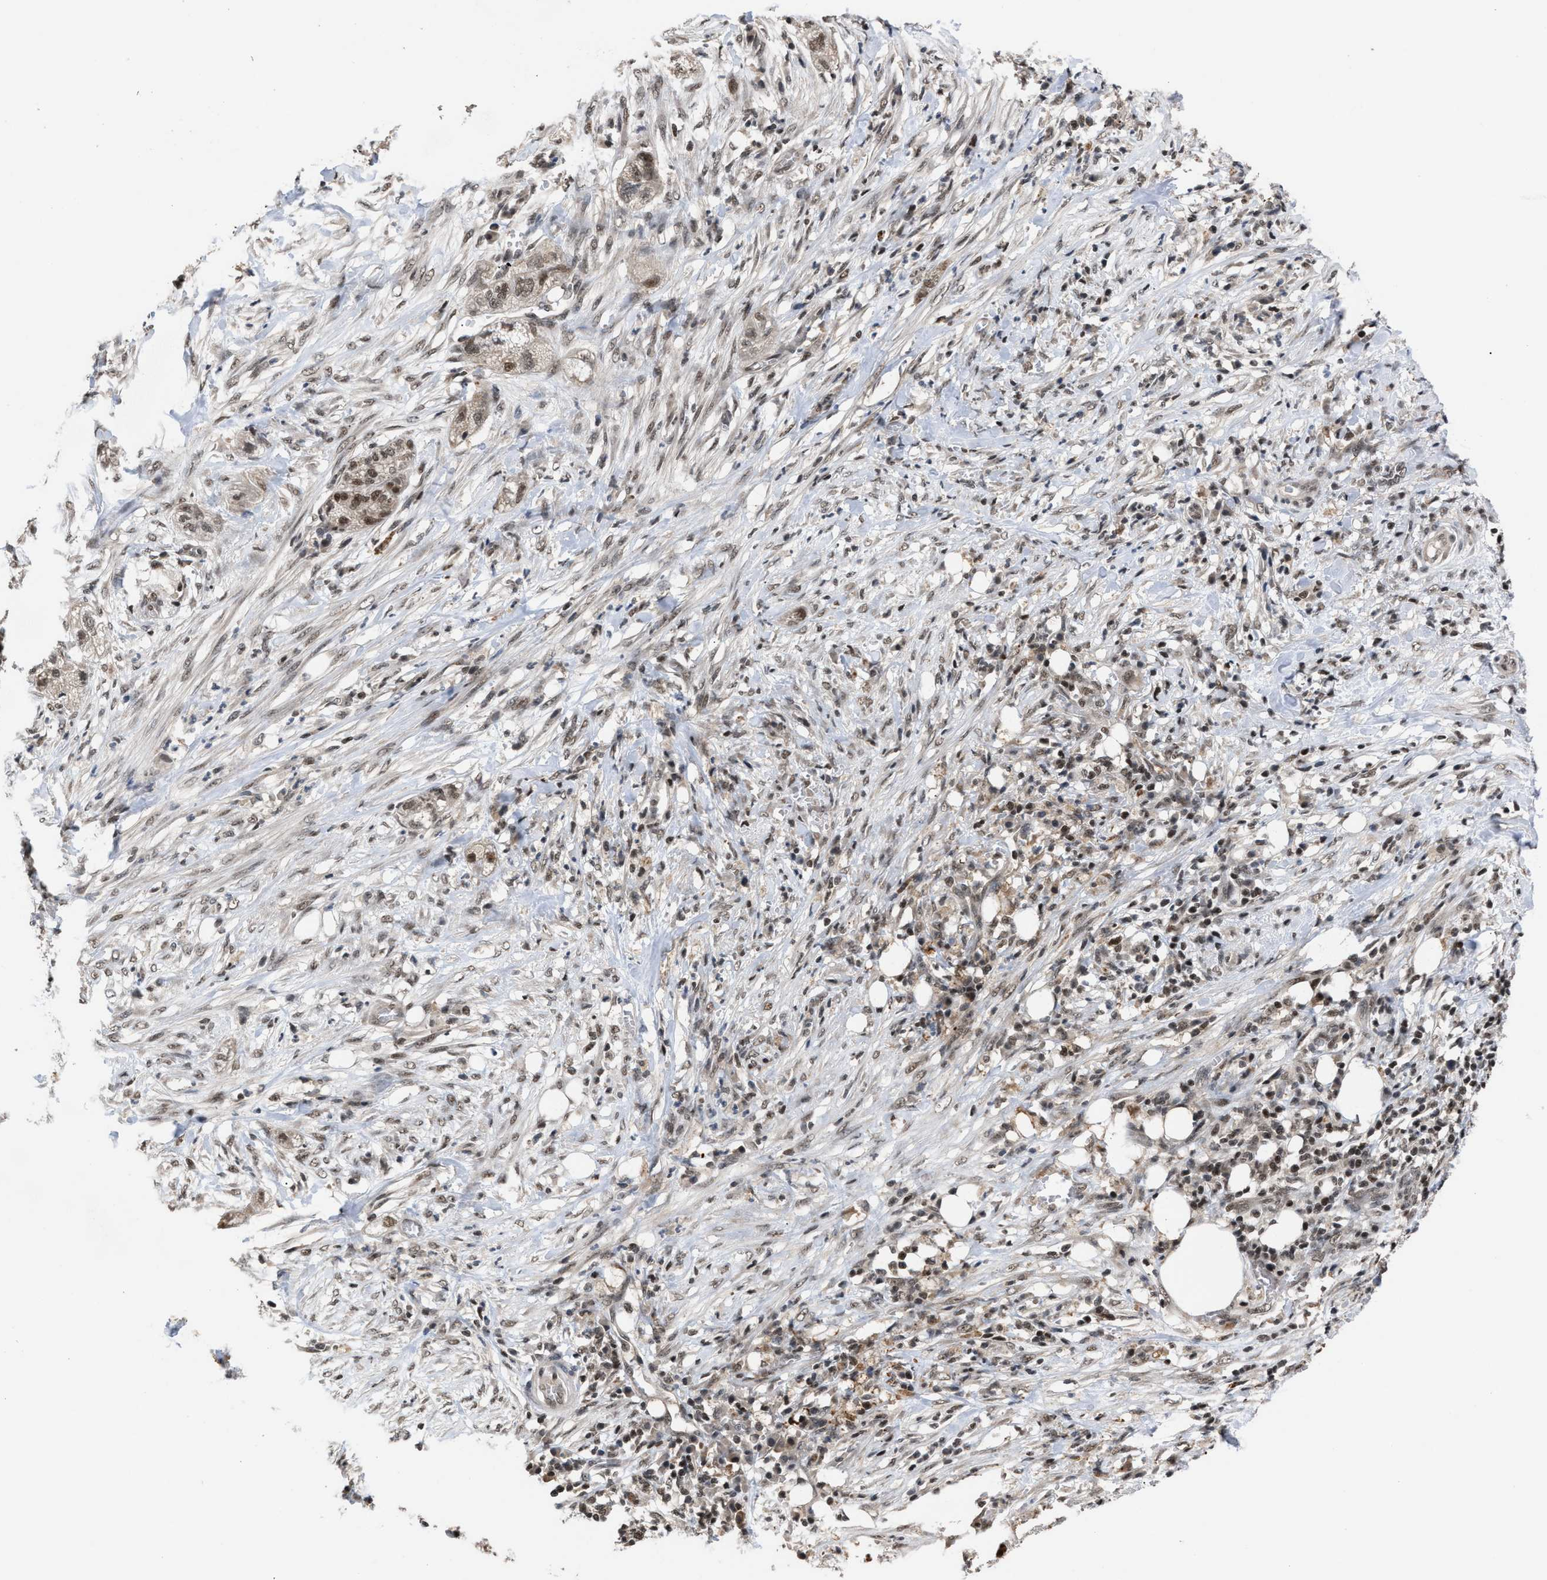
{"staining": {"intensity": "weak", "quantity": ">75%", "location": "nuclear"}, "tissue": "pancreatic cancer", "cell_type": "Tumor cells", "image_type": "cancer", "snomed": [{"axis": "morphology", "description": "Adenocarcinoma, NOS"}, {"axis": "topography", "description": "Pancreas"}], "caption": "IHC (DAB) staining of pancreatic cancer demonstrates weak nuclear protein staining in about >75% of tumor cells. The staining was performed using DAB (3,3'-diaminobenzidine), with brown indicating positive protein expression. Nuclei are stained blue with hematoxylin.", "gene": "C9orf78", "patient": {"sex": "female", "age": 78}}